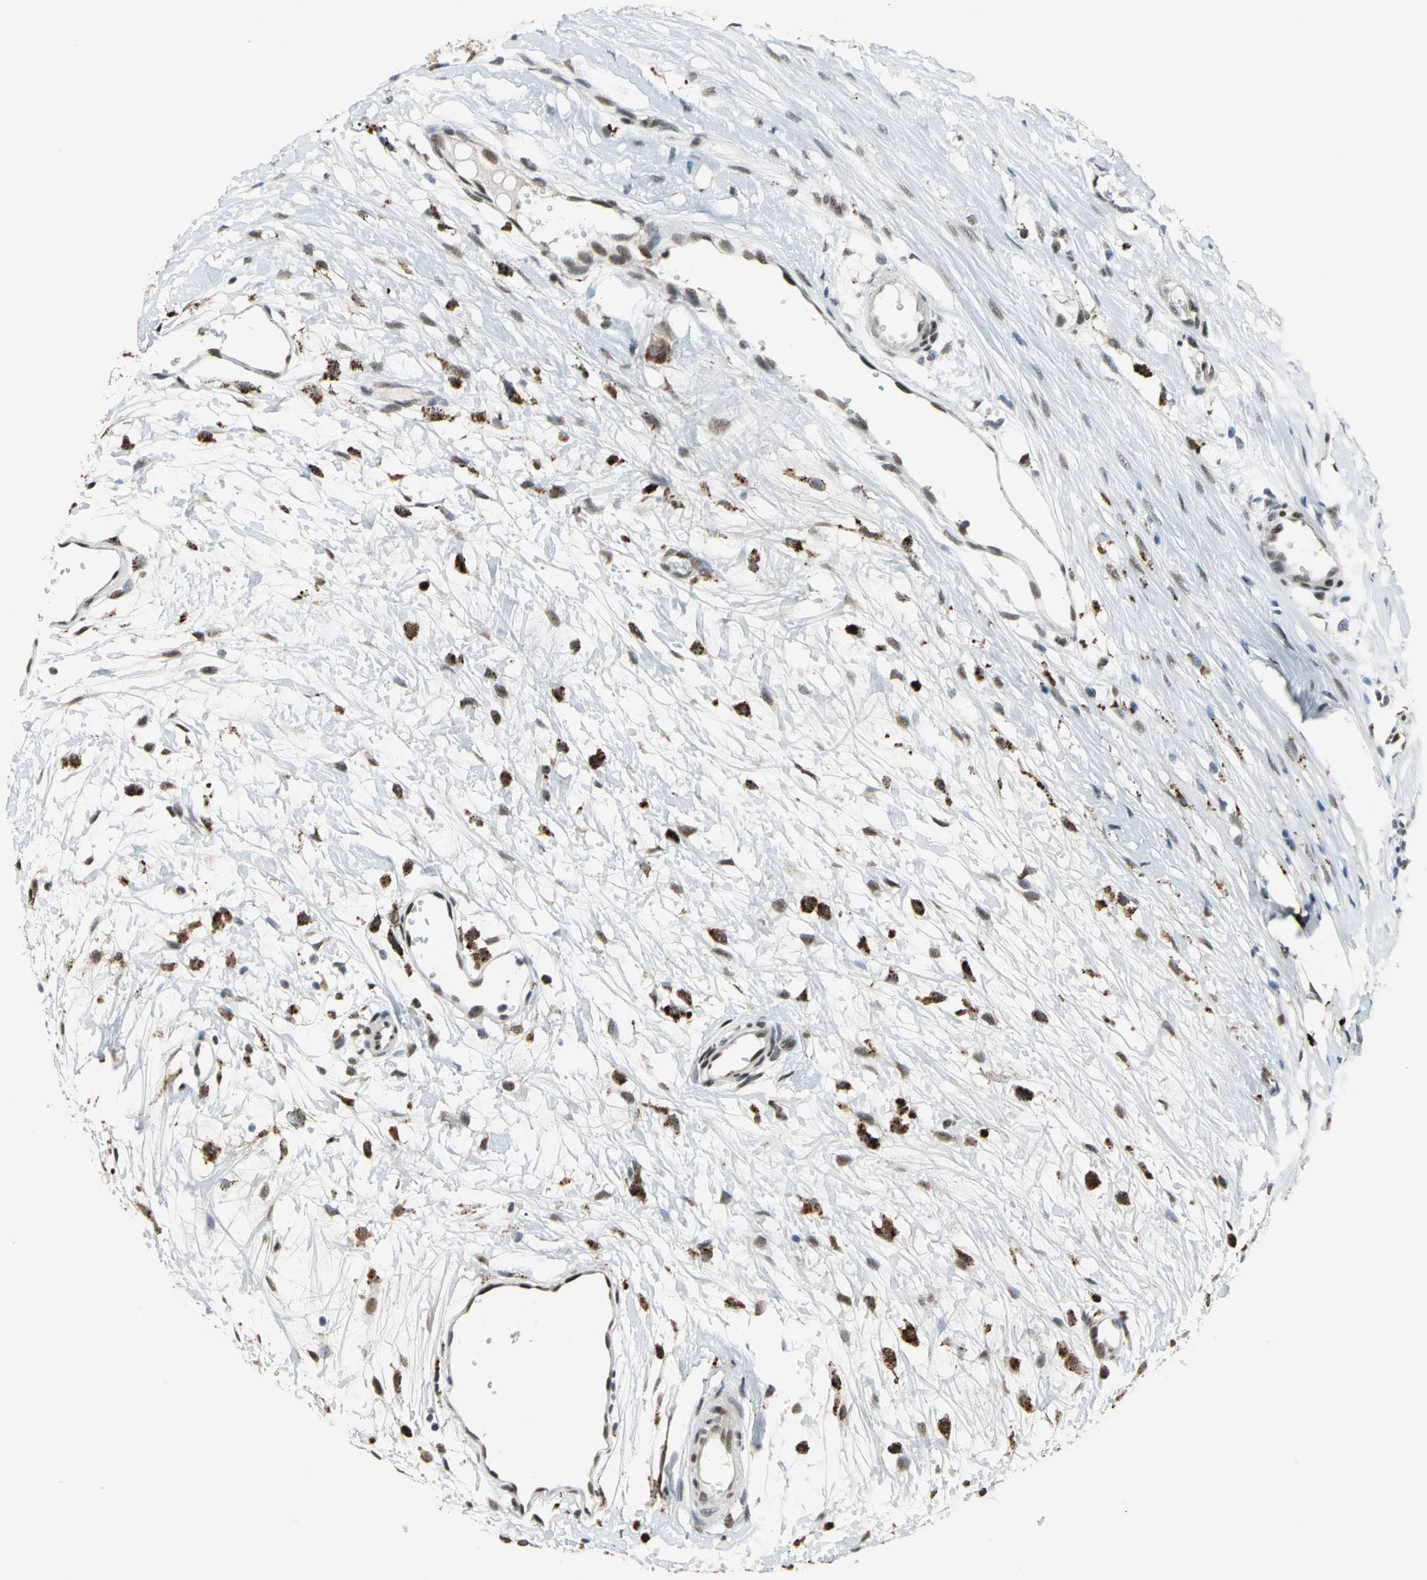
{"staining": {"intensity": "strong", "quantity": ">75%", "location": "cytoplasmic/membranous,nuclear"}, "tissue": "melanoma", "cell_type": "Tumor cells", "image_type": "cancer", "snomed": [{"axis": "morphology", "description": "Malignant melanoma, Metastatic site"}, {"axis": "topography", "description": "Lymph node"}], "caption": "The image demonstrates a brown stain indicating the presence of a protein in the cytoplasmic/membranous and nuclear of tumor cells in malignant melanoma (metastatic site).", "gene": "ELF2", "patient": {"sex": "male", "age": 59}}